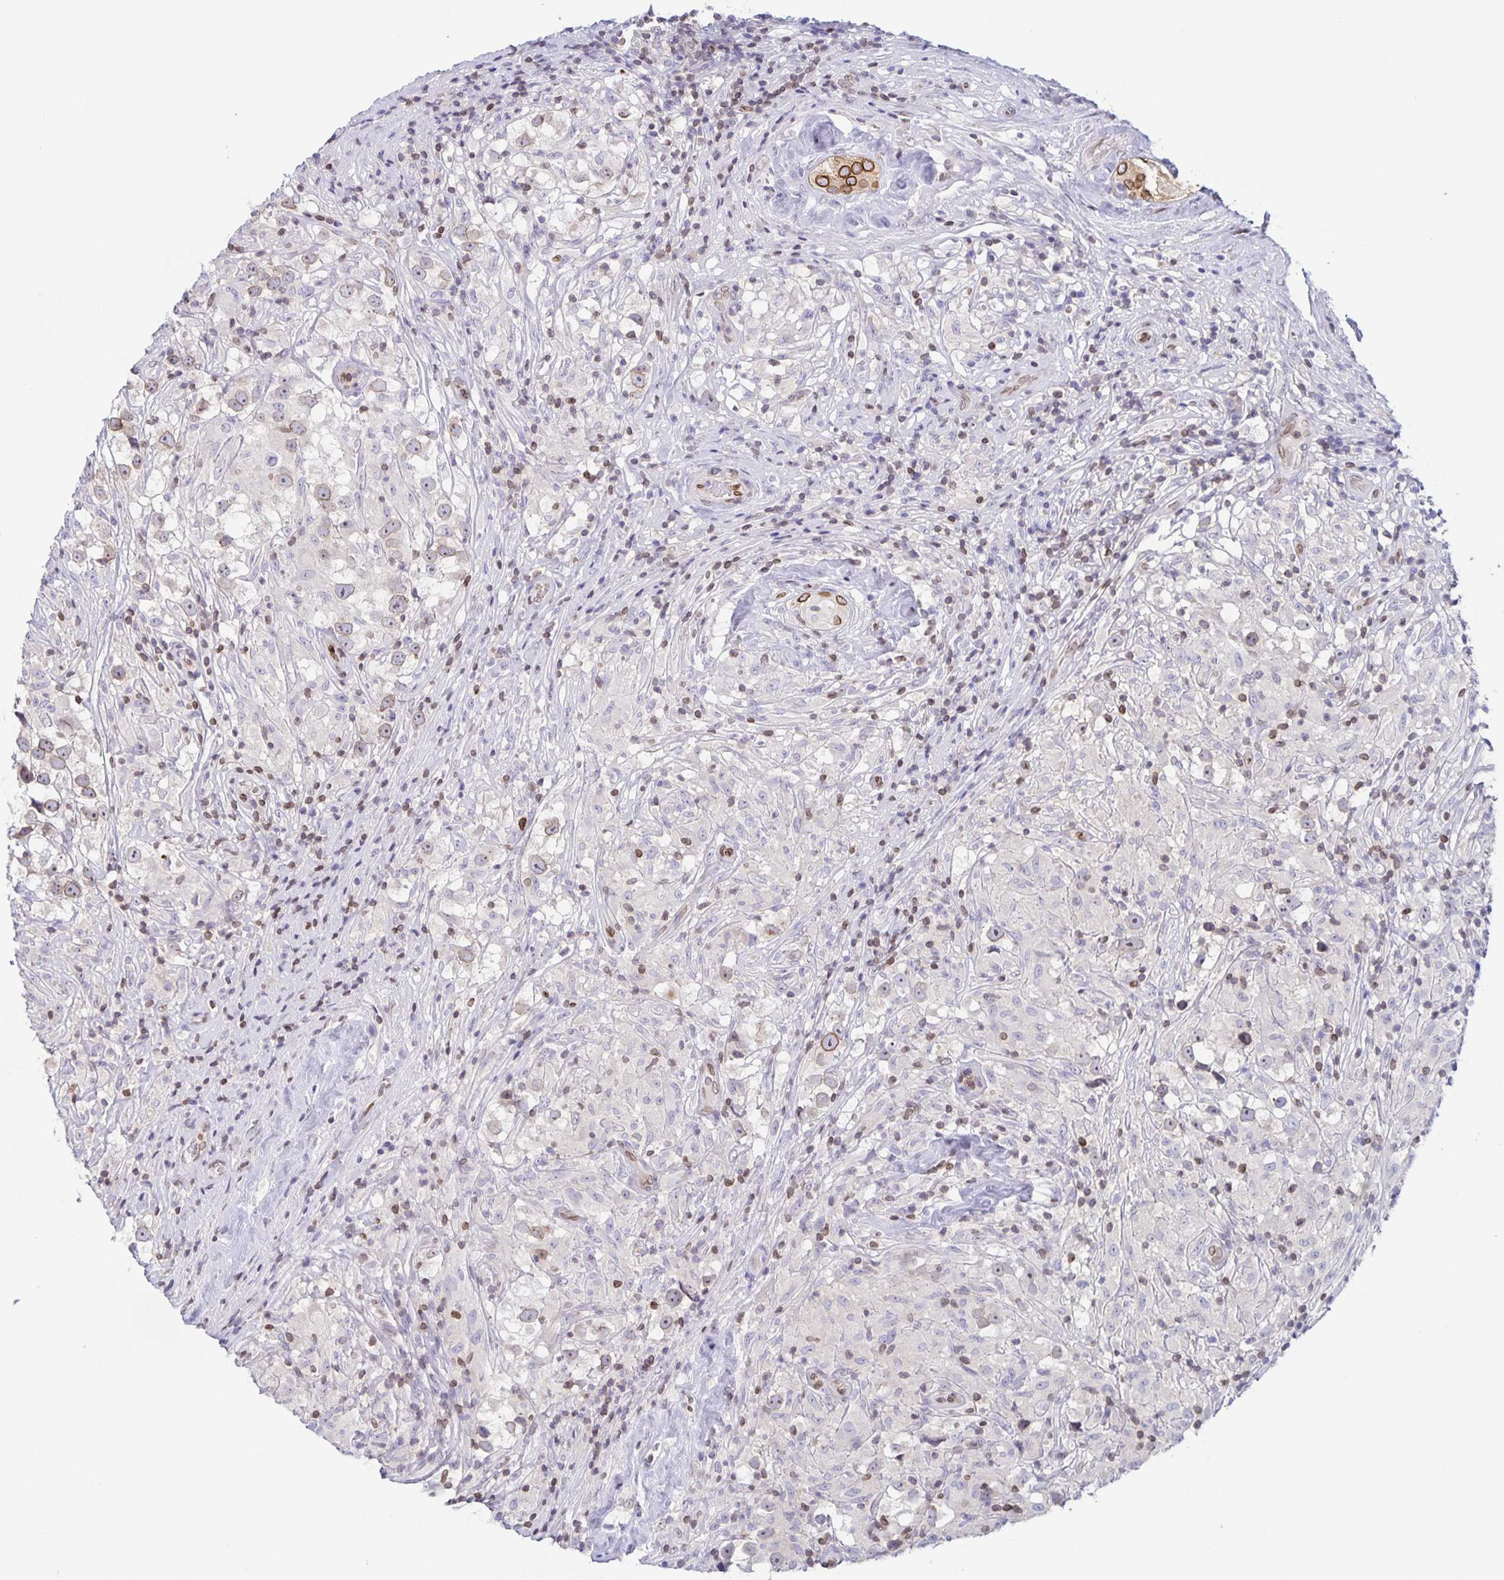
{"staining": {"intensity": "weak", "quantity": "<25%", "location": "cytoplasmic/membranous,nuclear"}, "tissue": "testis cancer", "cell_type": "Tumor cells", "image_type": "cancer", "snomed": [{"axis": "morphology", "description": "Seminoma, NOS"}, {"axis": "topography", "description": "Testis"}], "caption": "This is an IHC photomicrograph of human seminoma (testis). There is no expression in tumor cells.", "gene": "SYNE2", "patient": {"sex": "male", "age": 46}}